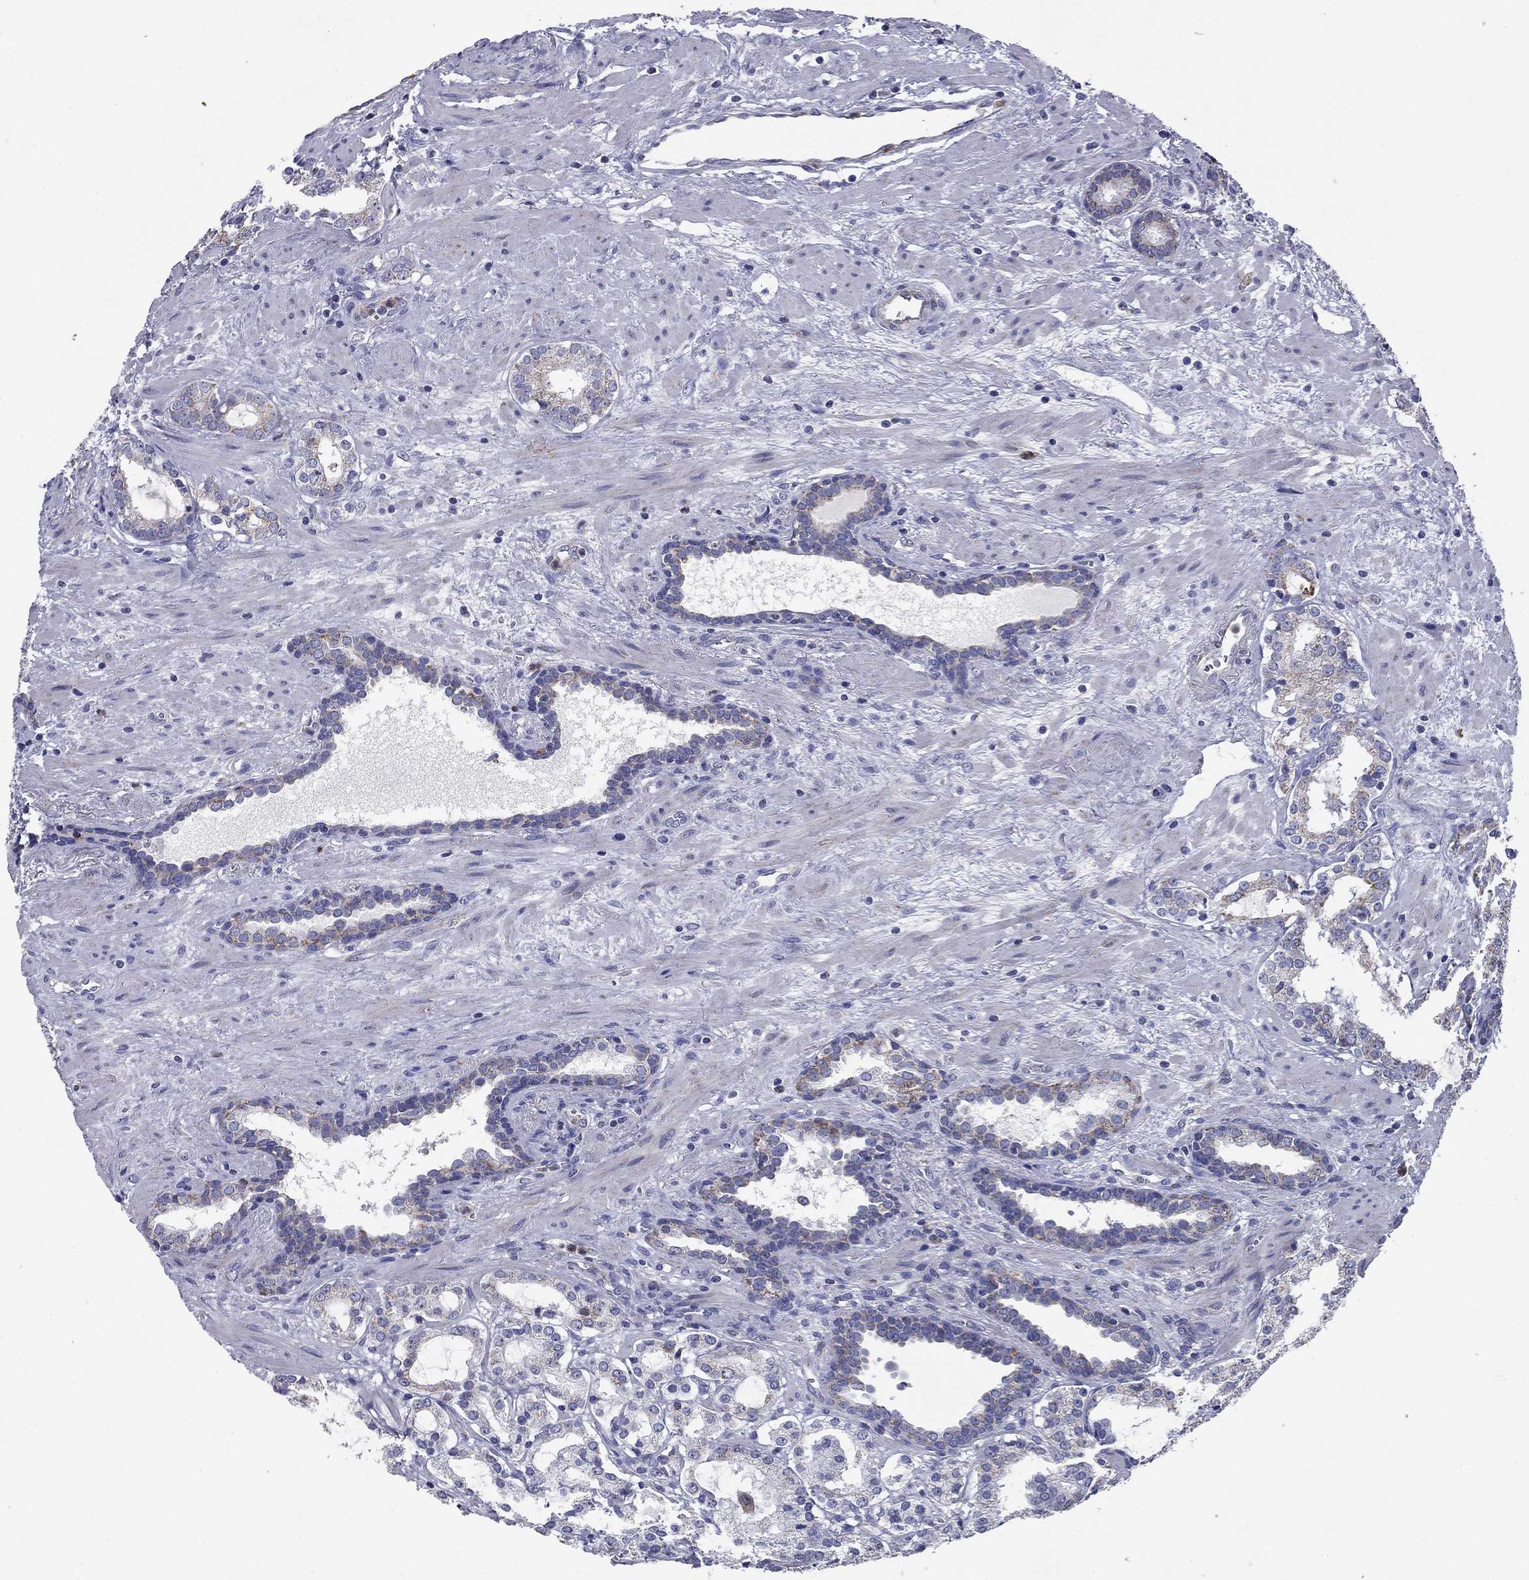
{"staining": {"intensity": "moderate", "quantity": "<25%", "location": "cytoplasmic/membranous"}, "tissue": "prostate cancer", "cell_type": "Tumor cells", "image_type": "cancer", "snomed": [{"axis": "morphology", "description": "Adenocarcinoma, NOS"}, {"axis": "topography", "description": "Prostate"}], "caption": "A photomicrograph showing moderate cytoplasmic/membranous staining in approximately <25% of tumor cells in adenocarcinoma (prostate), as visualized by brown immunohistochemical staining.", "gene": "NDUFA4L2", "patient": {"sex": "male", "age": 66}}